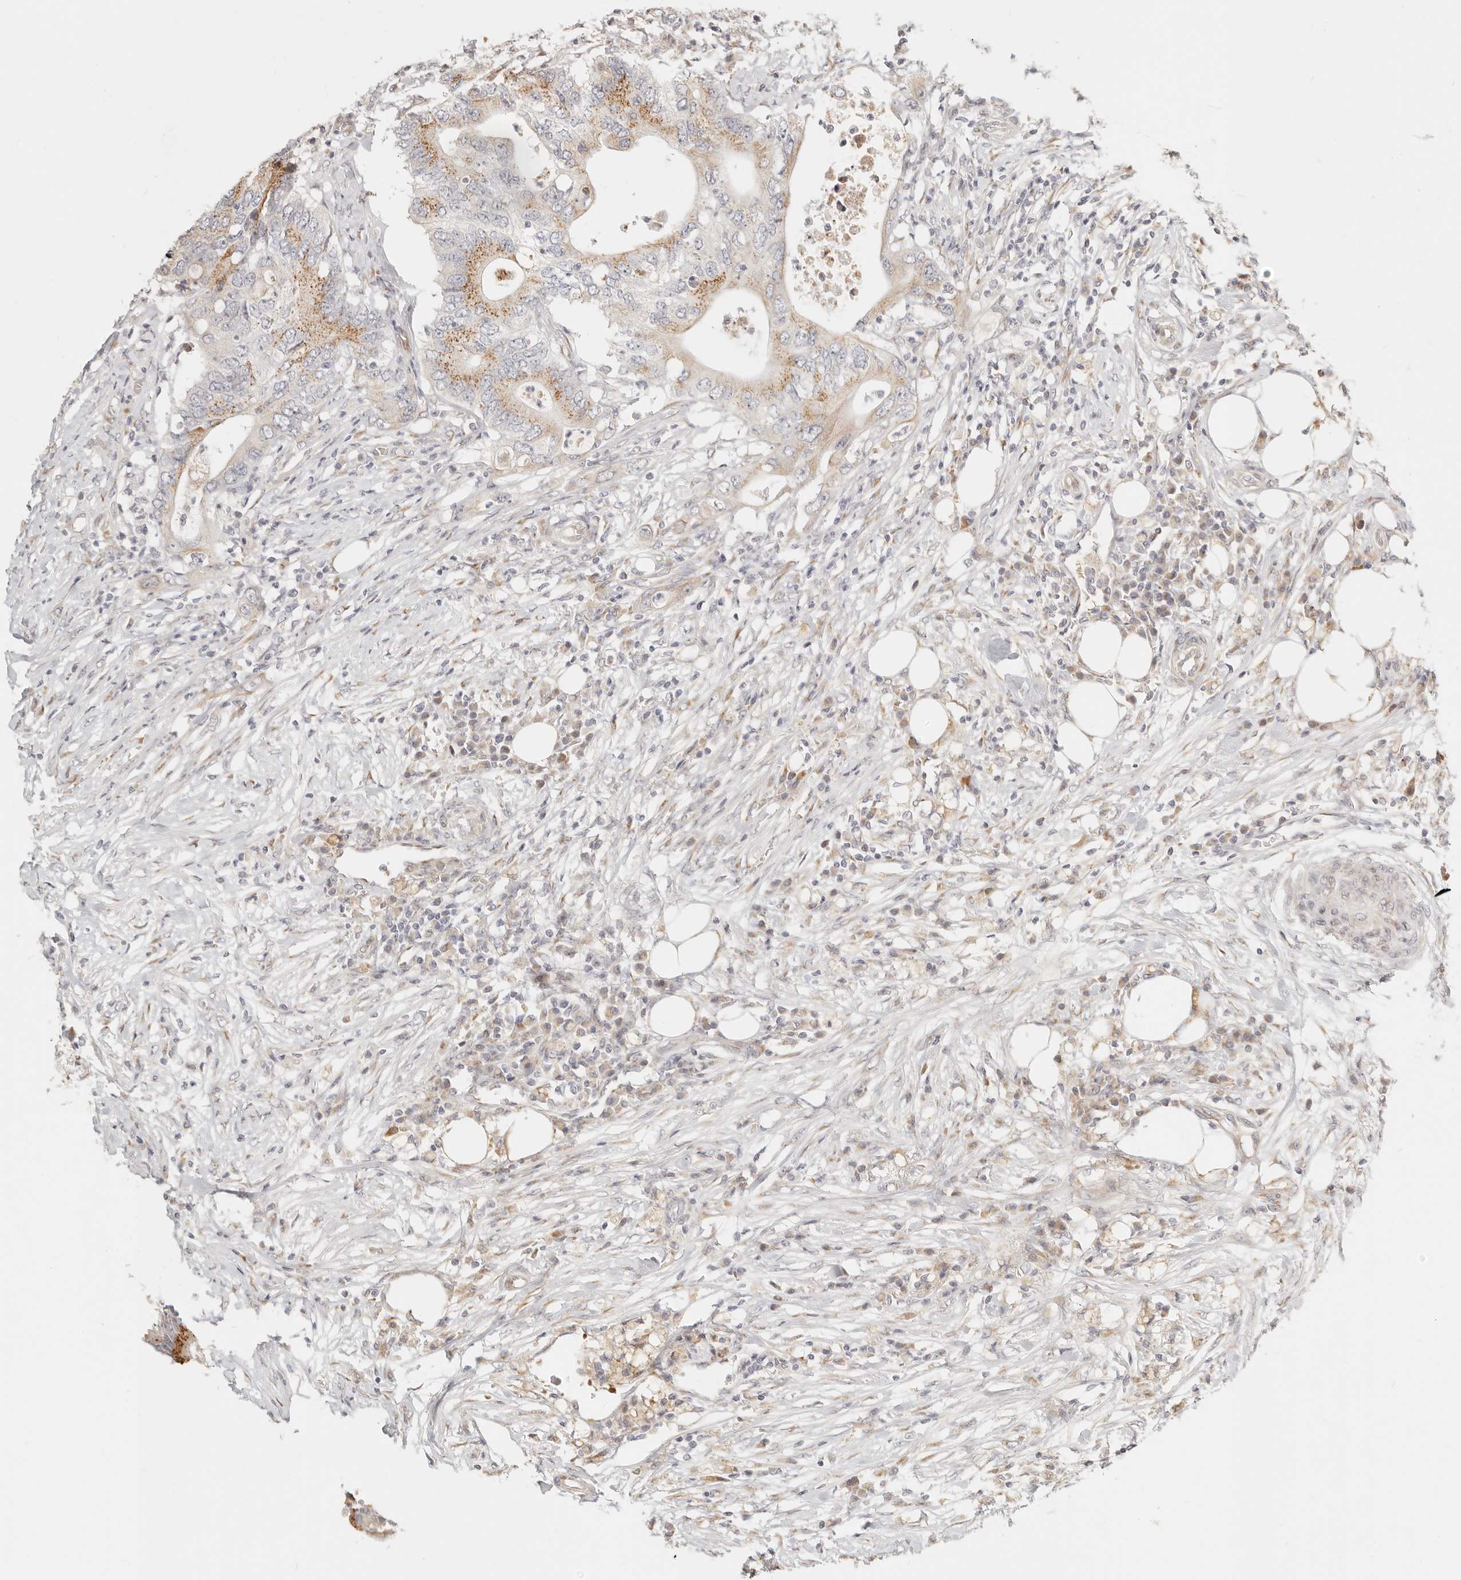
{"staining": {"intensity": "moderate", "quantity": ">75%", "location": "cytoplasmic/membranous"}, "tissue": "colorectal cancer", "cell_type": "Tumor cells", "image_type": "cancer", "snomed": [{"axis": "morphology", "description": "Adenocarcinoma, NOS"}, {"axis": "topography", "description": "Colon"}], "caption": "Brown immunohistochemical staining in colorectal adenocarcinoma demonstrates moderate cytoplasmic/membranous expression in approximately >75% of tumor cells. Ihc stains the protein in brown and the nuclei are stained blue.", "gene": "FAM20B", "patient": {"sex": "male", "age": 71}}